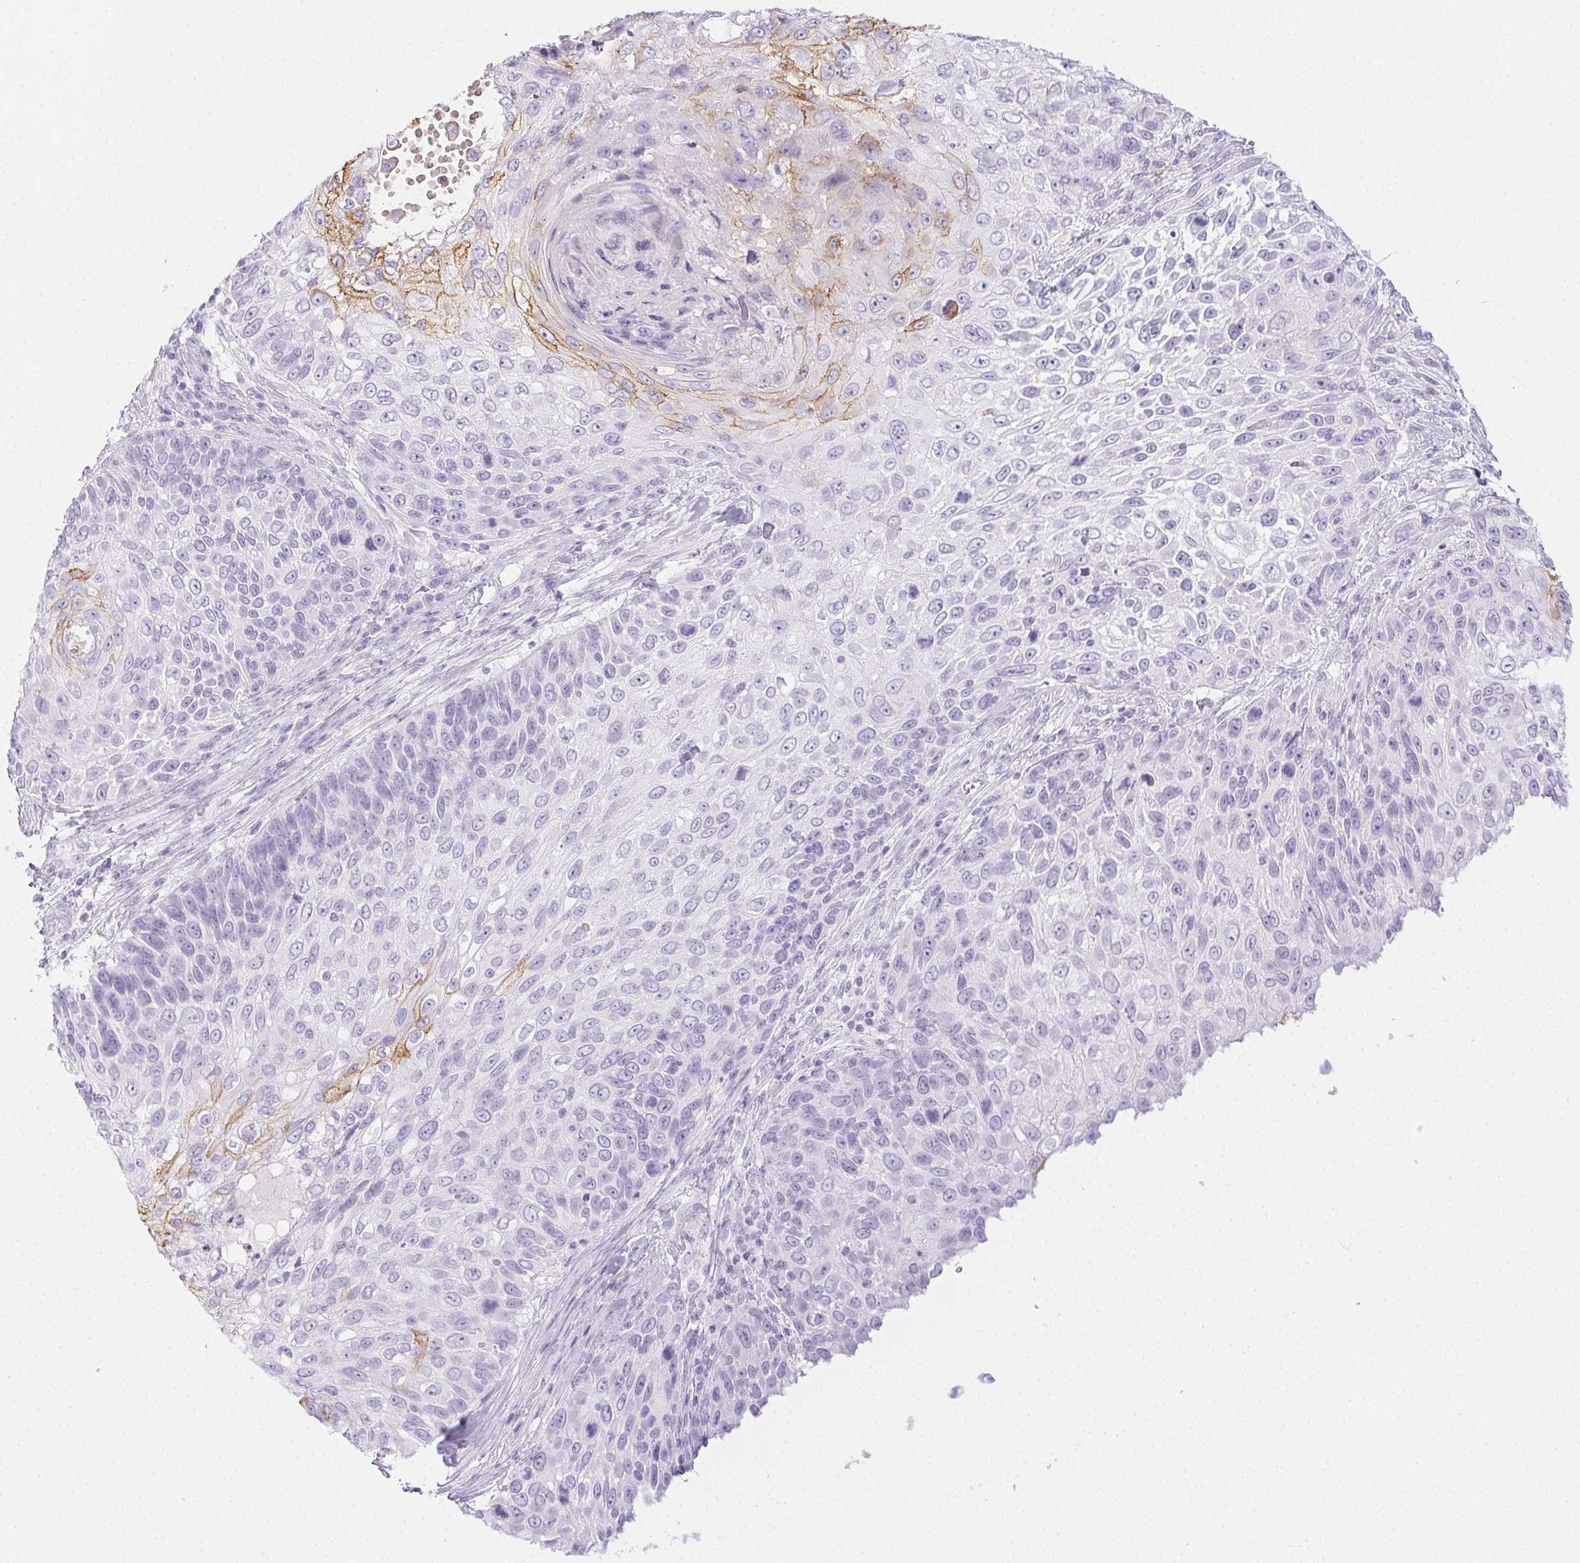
{"staining": {"intensity": "weak", "quantity": "<25%", "location": "cytoplasmic/membranous"}, "tissue": "skin cancer", "cell_type": "Tumor cells", "image_type": "cancer", "snomed": [{"axis": "morphology", "description": "Squamous cell carcinoma, NOS"}, {"axis": "topography", "description": "Skin"}], "caption": "Squamous cell carcinoma (skin) stained for a protein using IHC displays no expression tumor cells.", "gene": "PI3", "patient": {"sex": "male", "age": 92}}